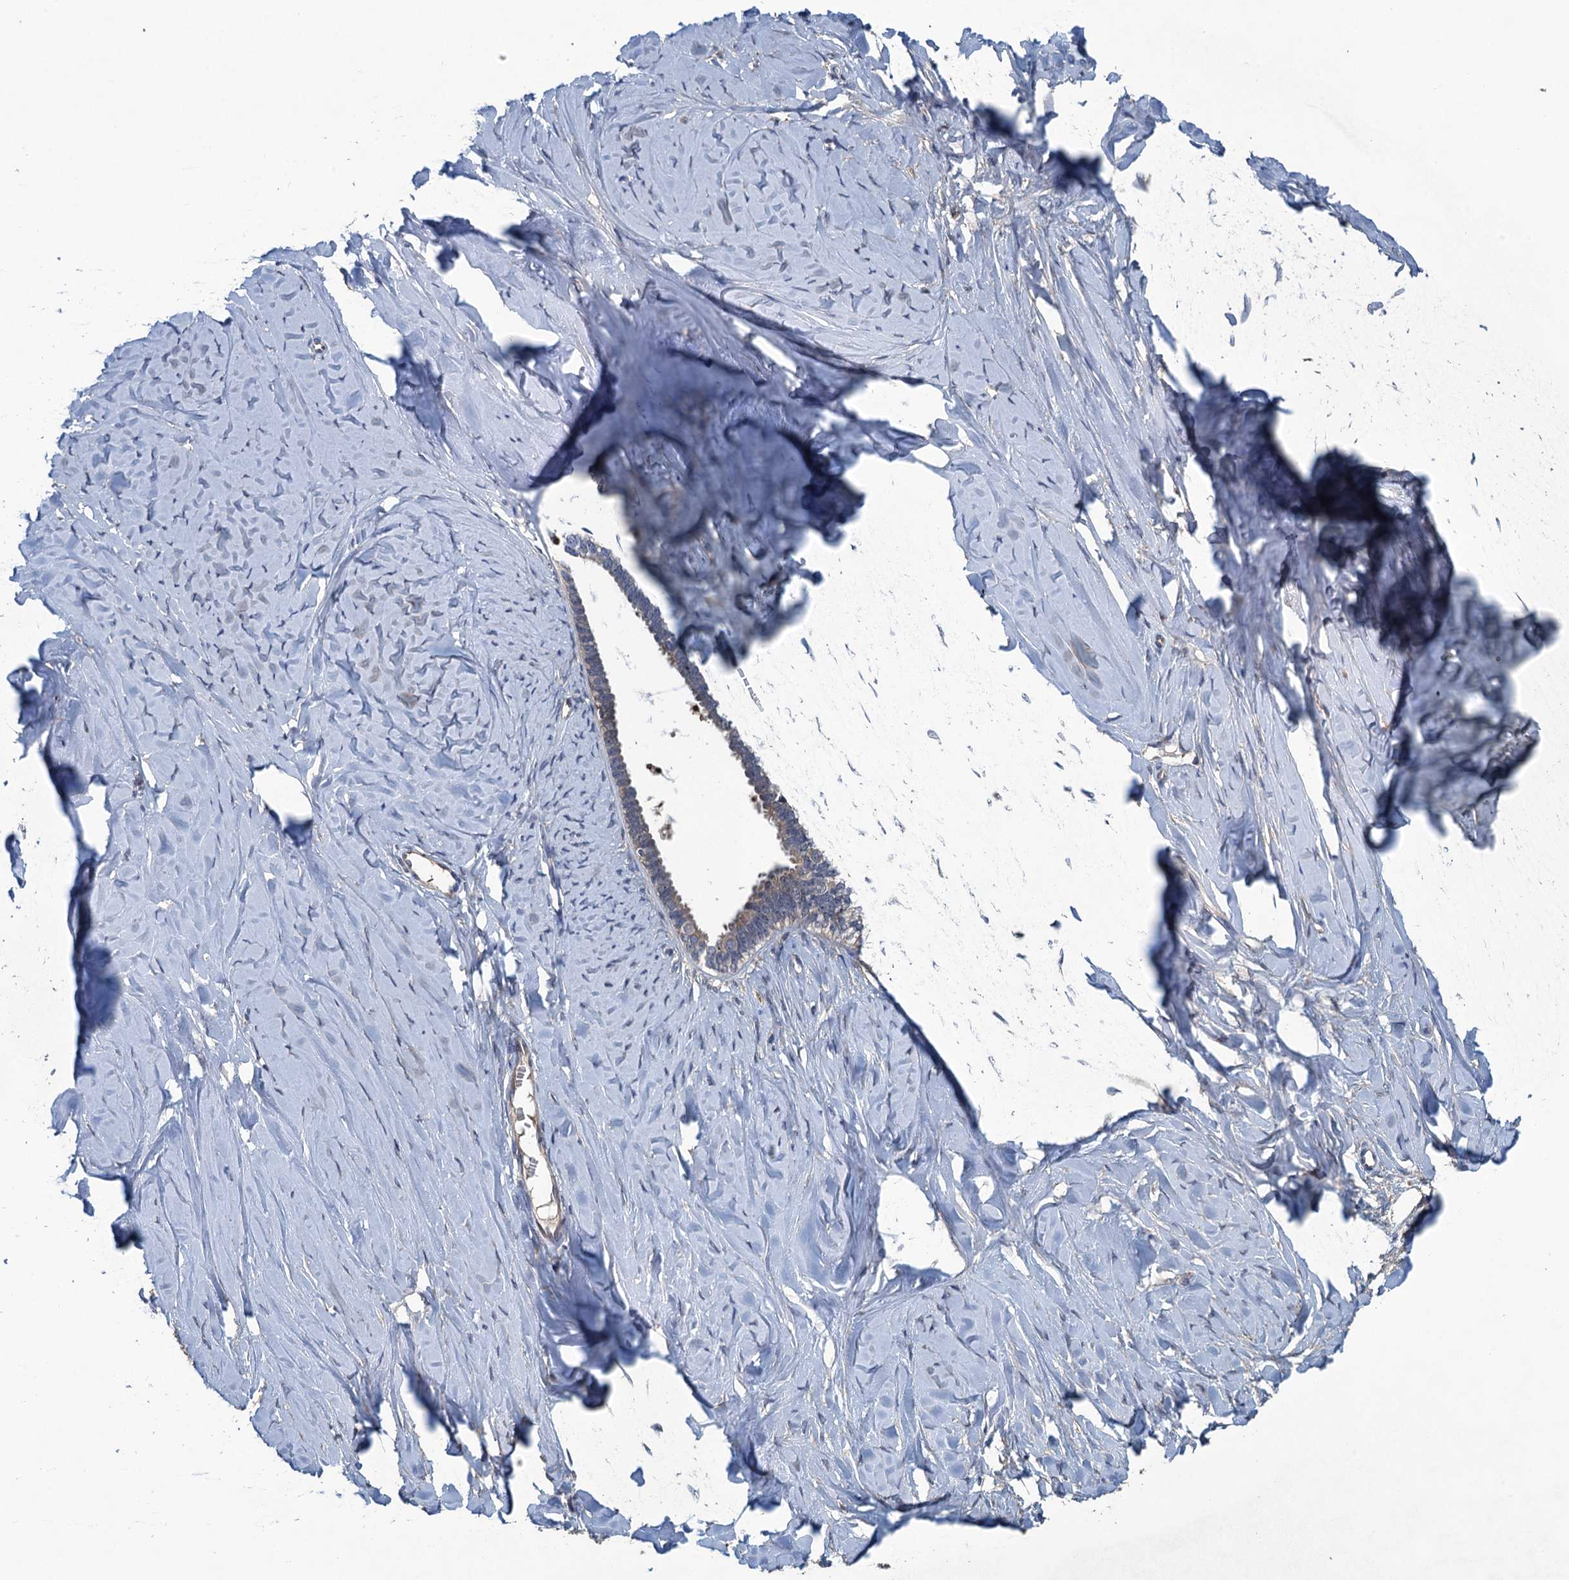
{"staining": {"intensity": "weak", "quantity": "<25%", "location": "cytoplasmic/membranous"}, "tissue": "ovarian cancer", "cell_type": "Tumor cells", "image_type": "cancer", "snomed": [{"axis": "morphology", "description": "Cystadenocarcinoma, serous, NOS"}, {"axis": "topography", "description": "Ovary"}], "caption": "Tumor cells are negative for brown protein staining in ovarian cancer. (DAB IHC with hematoxylin counter stain).", "gene": "CNTN5", "patient": {"sex": "female", "age": 79}}